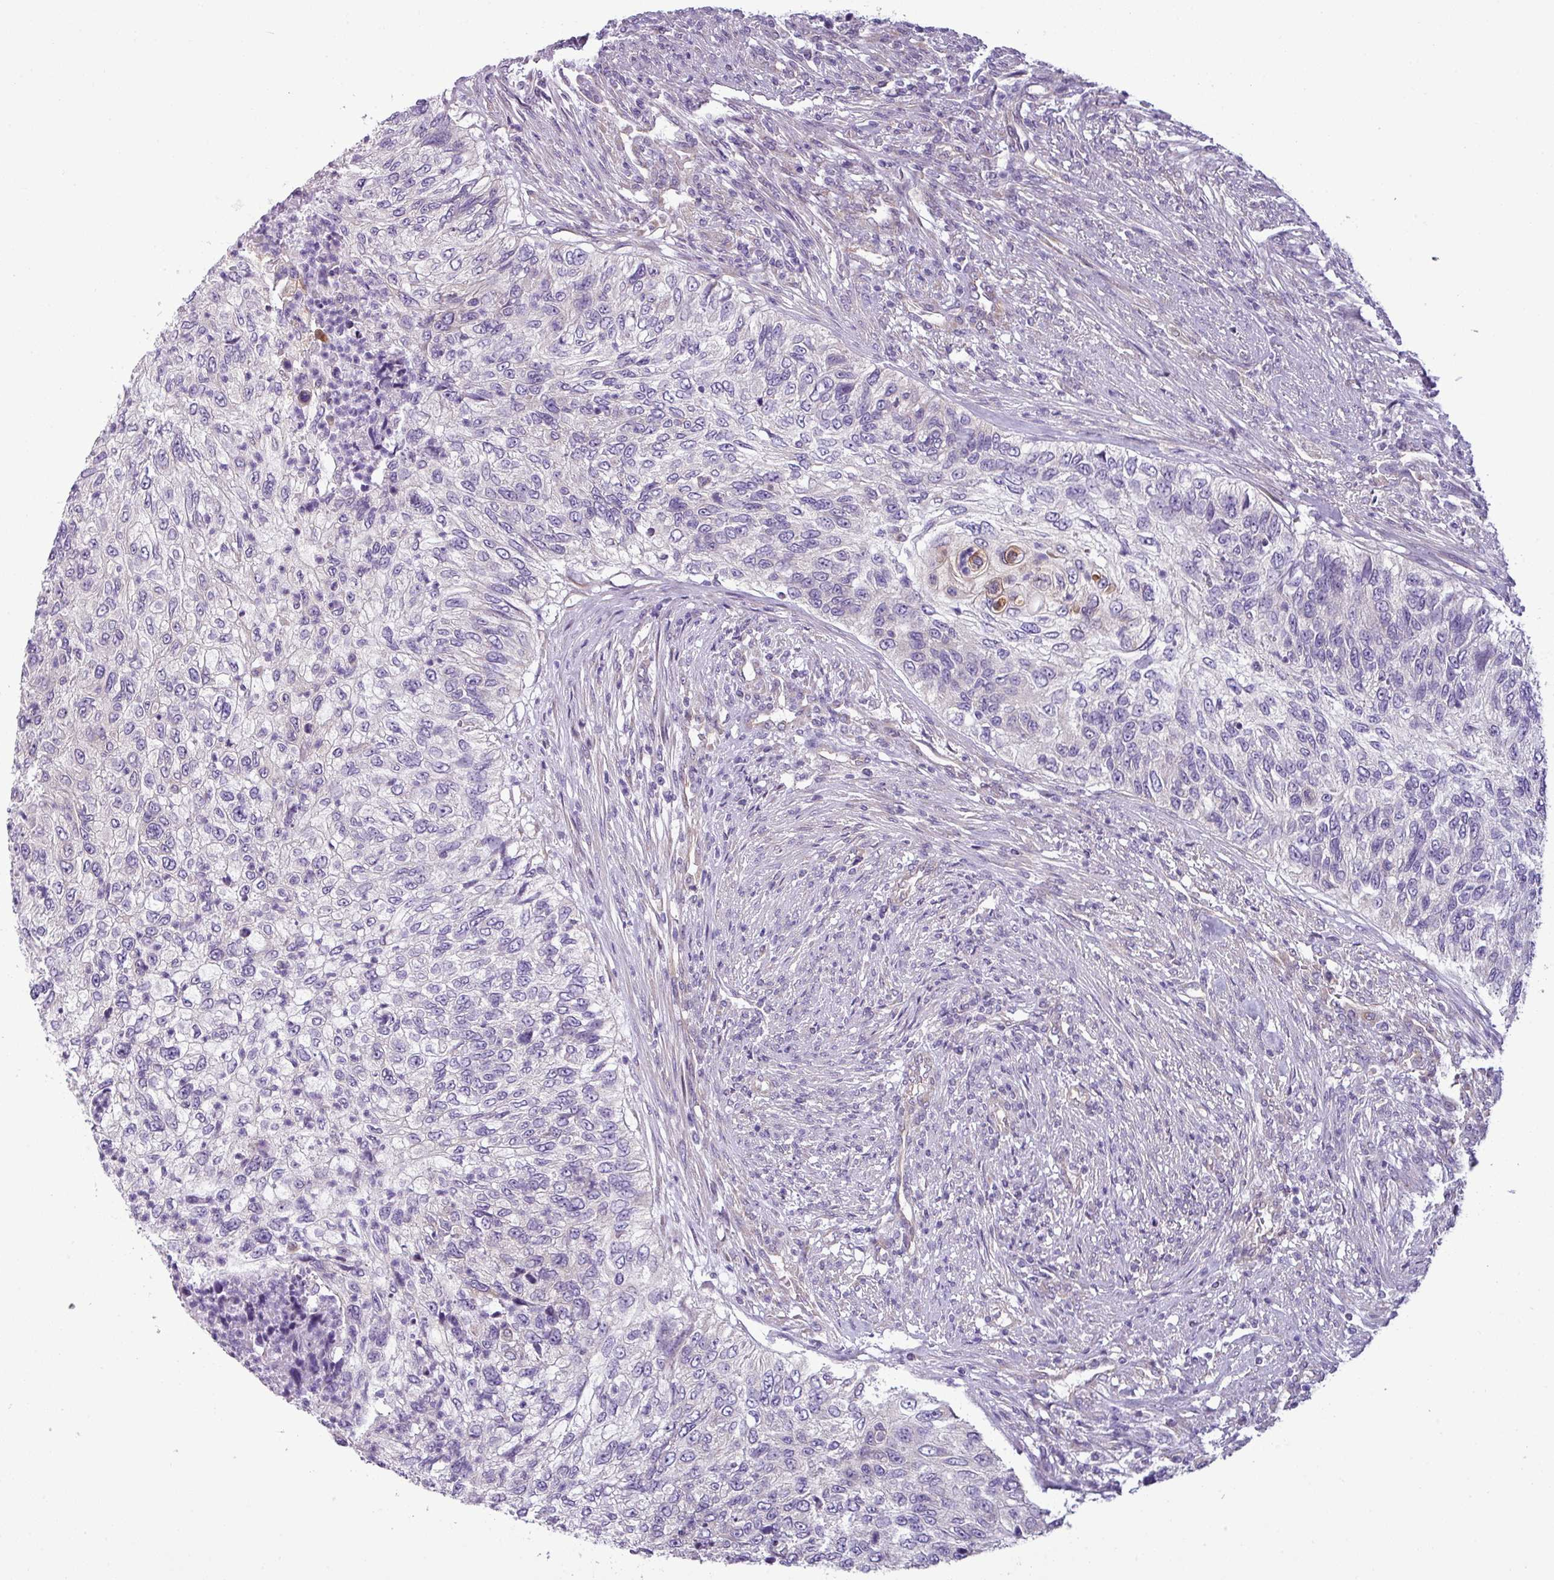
{"staining": {"intensity": "weak", "quantity": "<25%", "location": "cytoplasmic/membranous"}, "tissue": "urothelial cancer", "cell_type": "Tumor cells", "image_type": "cancer", "snomed": [{"axis": "morphology", "description": "Urothelial carcinoma, High grade"}, {"axis": "topography", "description": "Urinary bladder"}], "caption": "Immunohistochemistry (IHC) photomicrograph of neoplastic tissue: urothelial carcinoma (high-grade) stained with DAB demonstrates no significant protein expression in tumor cells.", "gene": "TOR1AIP2", "patient": {"sex": "female", "age": 60}}